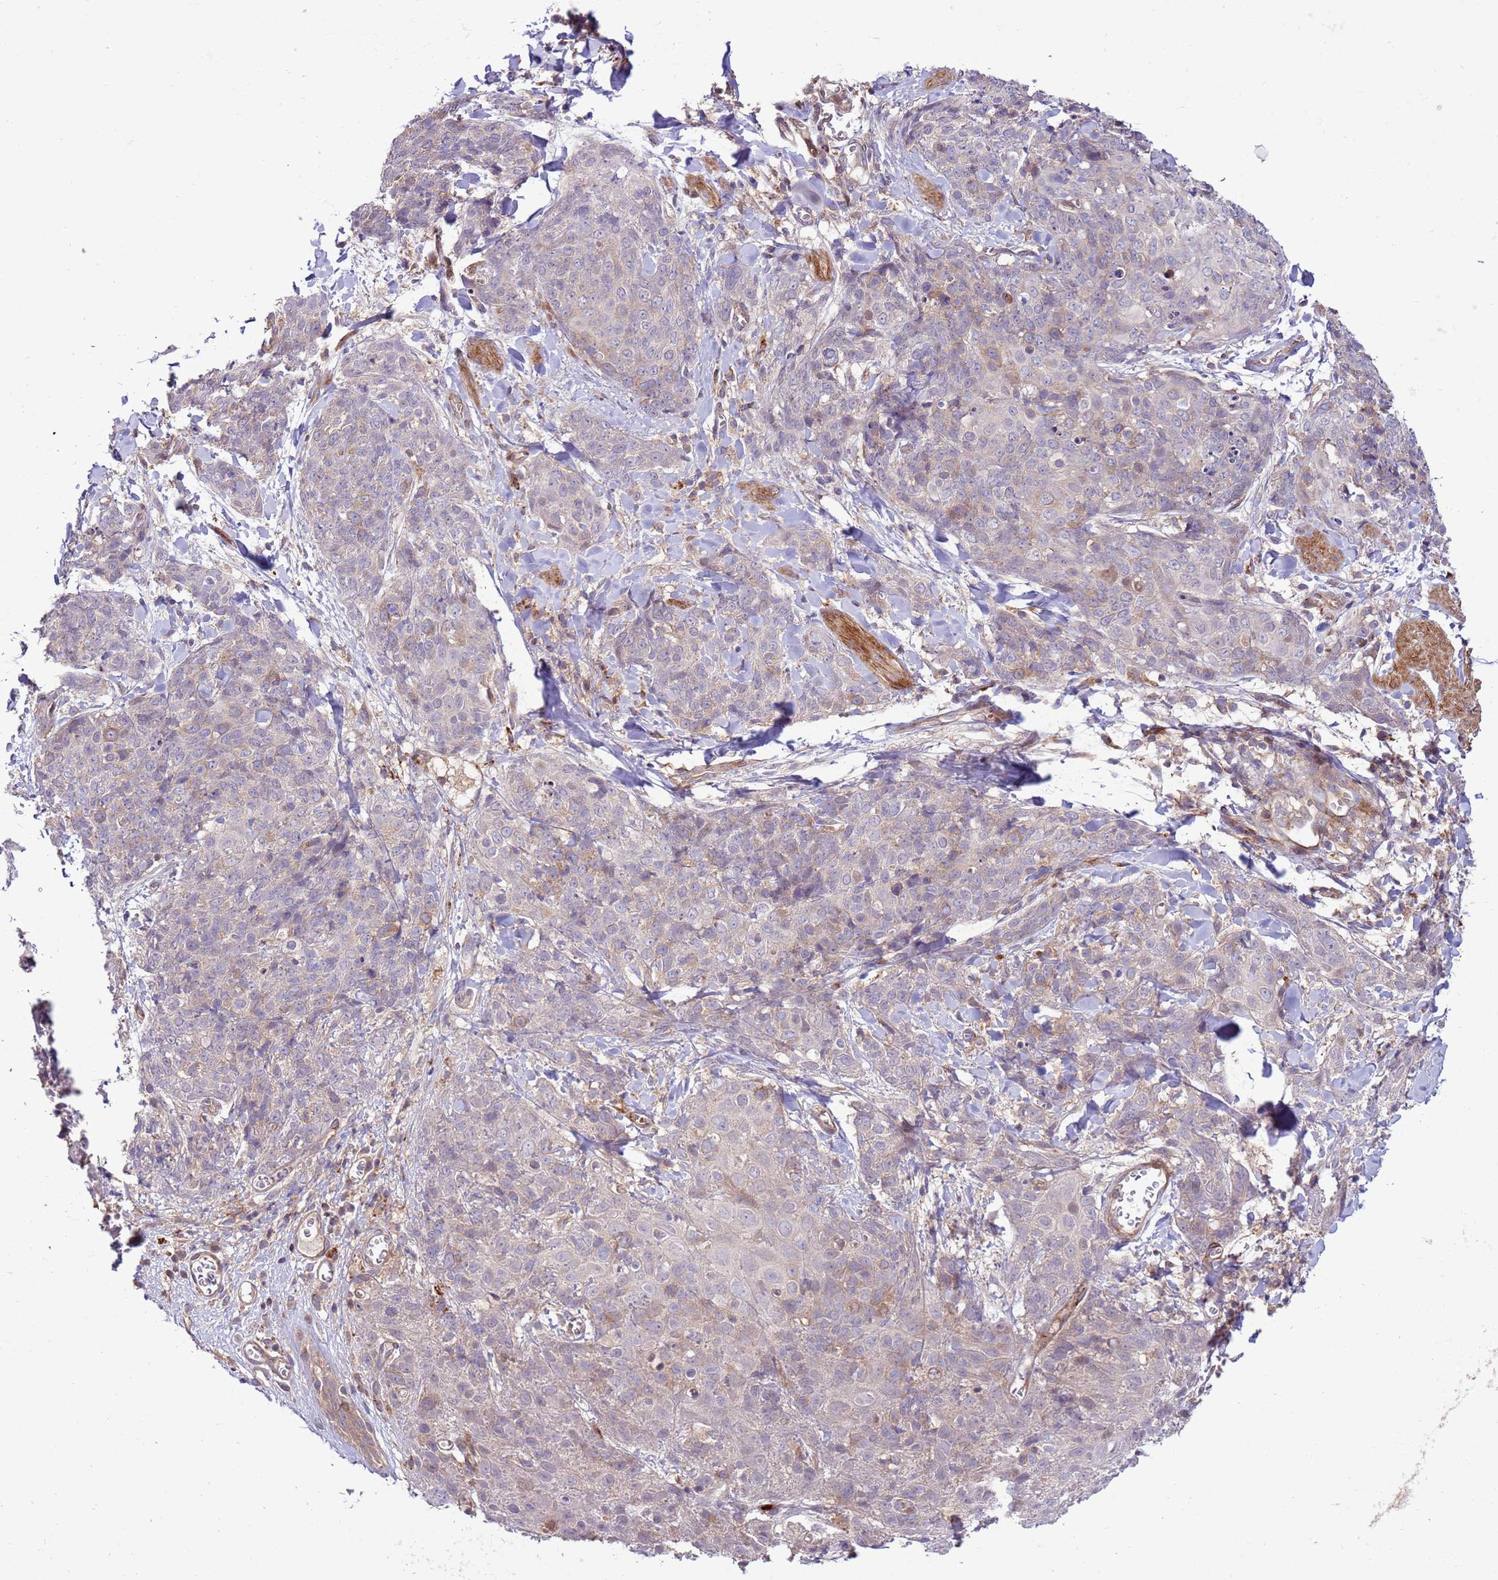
{"staining": {"intensity": "weak", "quantity": "<25%", "location": "cytoplasmic/membranous"}, "tissue": "skin cancer", "cell_type": "Tumor cells", "image_type": "cancer", "snomed": [{"axis": "morphology", "description": "Squamous cell carcinoma, NOS"}, {"axis": "topography", "description": "Skin"}, {"axis": "topography", "description": "Vulva"}], "caption": "A high-resolution histopathology image shows IHC staining of skin squamous cell carcinoma, which demonstrates no significant positivity in tumor cells.", "gene": "ZNF624", "patient": {"sex": "female", "age": 85}}